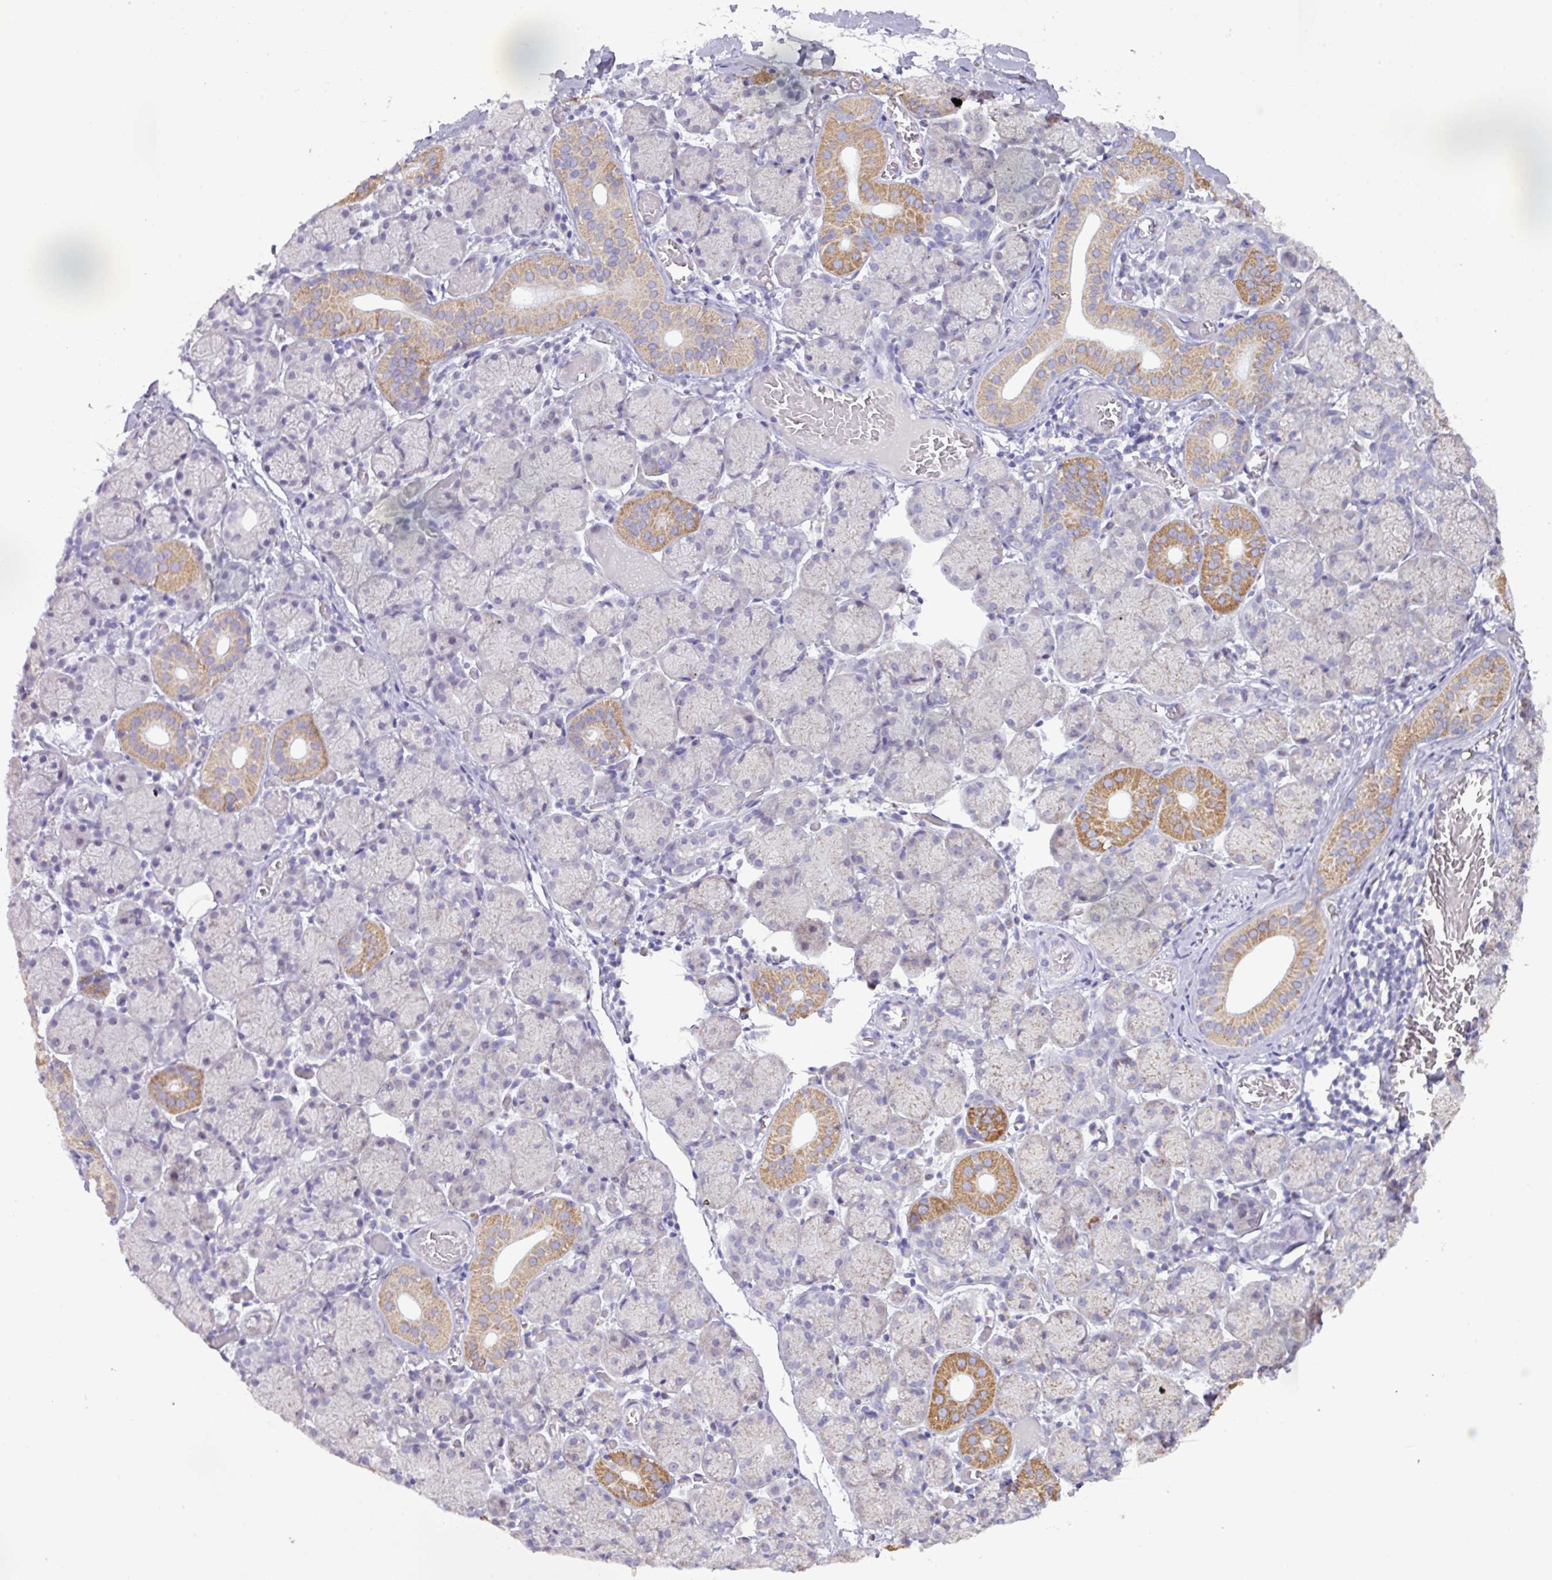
{"staining": {"intensity": "moderate", "quantity": "<25%", "location": "cytoplasmic/membranous"}, "tissue": "salivary gland", "cell_type": "Glandular cells", "image_type": "normal", "snomed": [{"axis": "morphology", "description": "Normal tissue, NOS"}, {"axis": "topography", "description": "Salivary gland"}], "caption": "The immunohistochemical stain highlights moderate cytoplasmic/membranous expression in glandular cells of unremarkable salivary gland. (DAB (3,3'-diaminobenzidine) IHC with brightfield microscopy, high magnification).", "gene": "MT", "patient": {"sex": "female", "age": 24}}